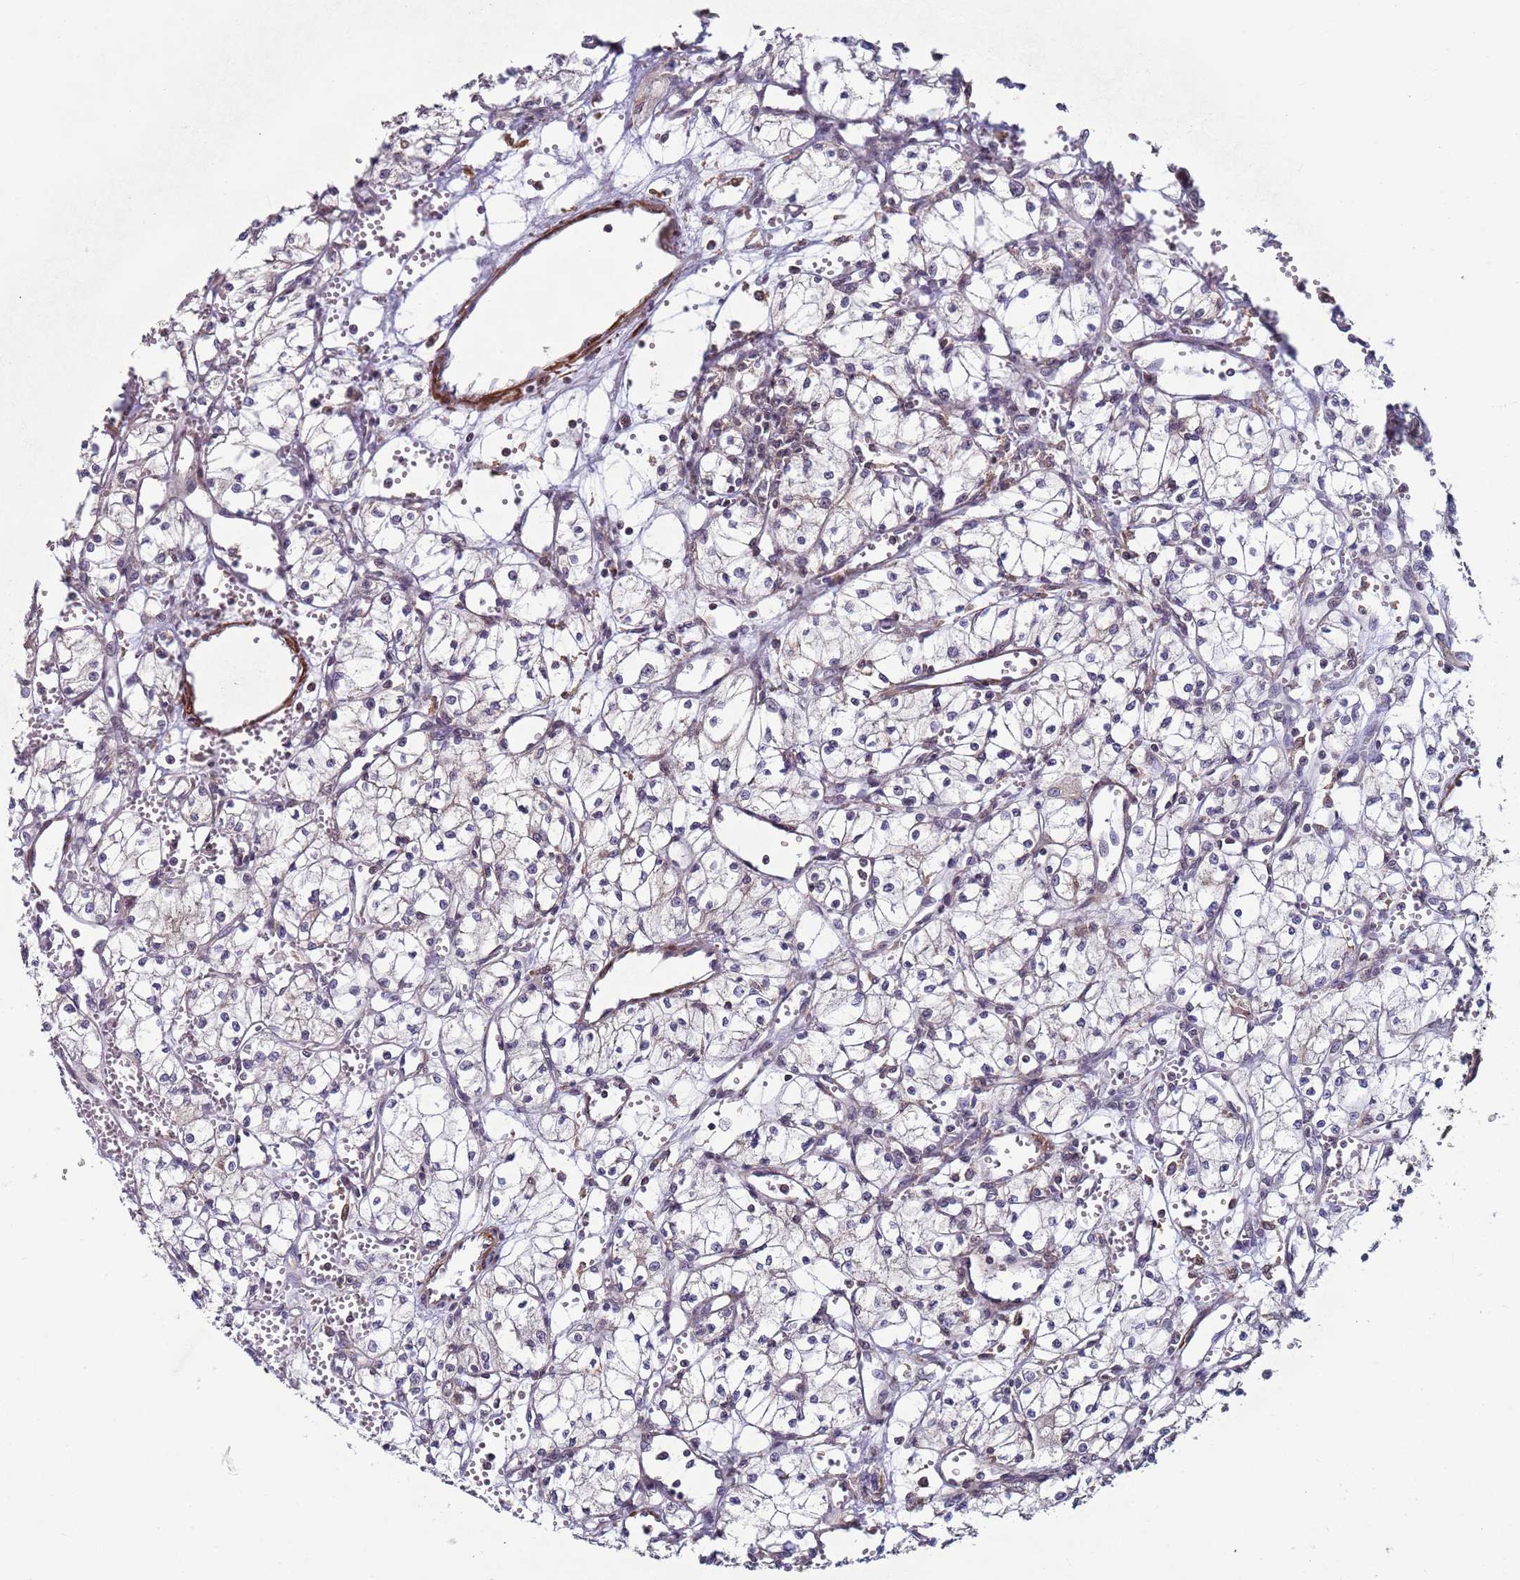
{"staining": {"intensity": "negative", "quantity": "none", "location": "none"}, "tissue": "renal cancer", "cell_type": "Tumor cells", "image_type": "cancer", "snomed": [{"axis": "morphology", "description": "Adenocarcinoma, NOS"}, {"axis": "topography", "description": "Kidney"}], "caption": "Renal cancer stained for a protein using immunohistochemistry reveals no positivity tumor cells.", "gene": "SNAPC4", "patient": {"sex": "male", "age": 59}}